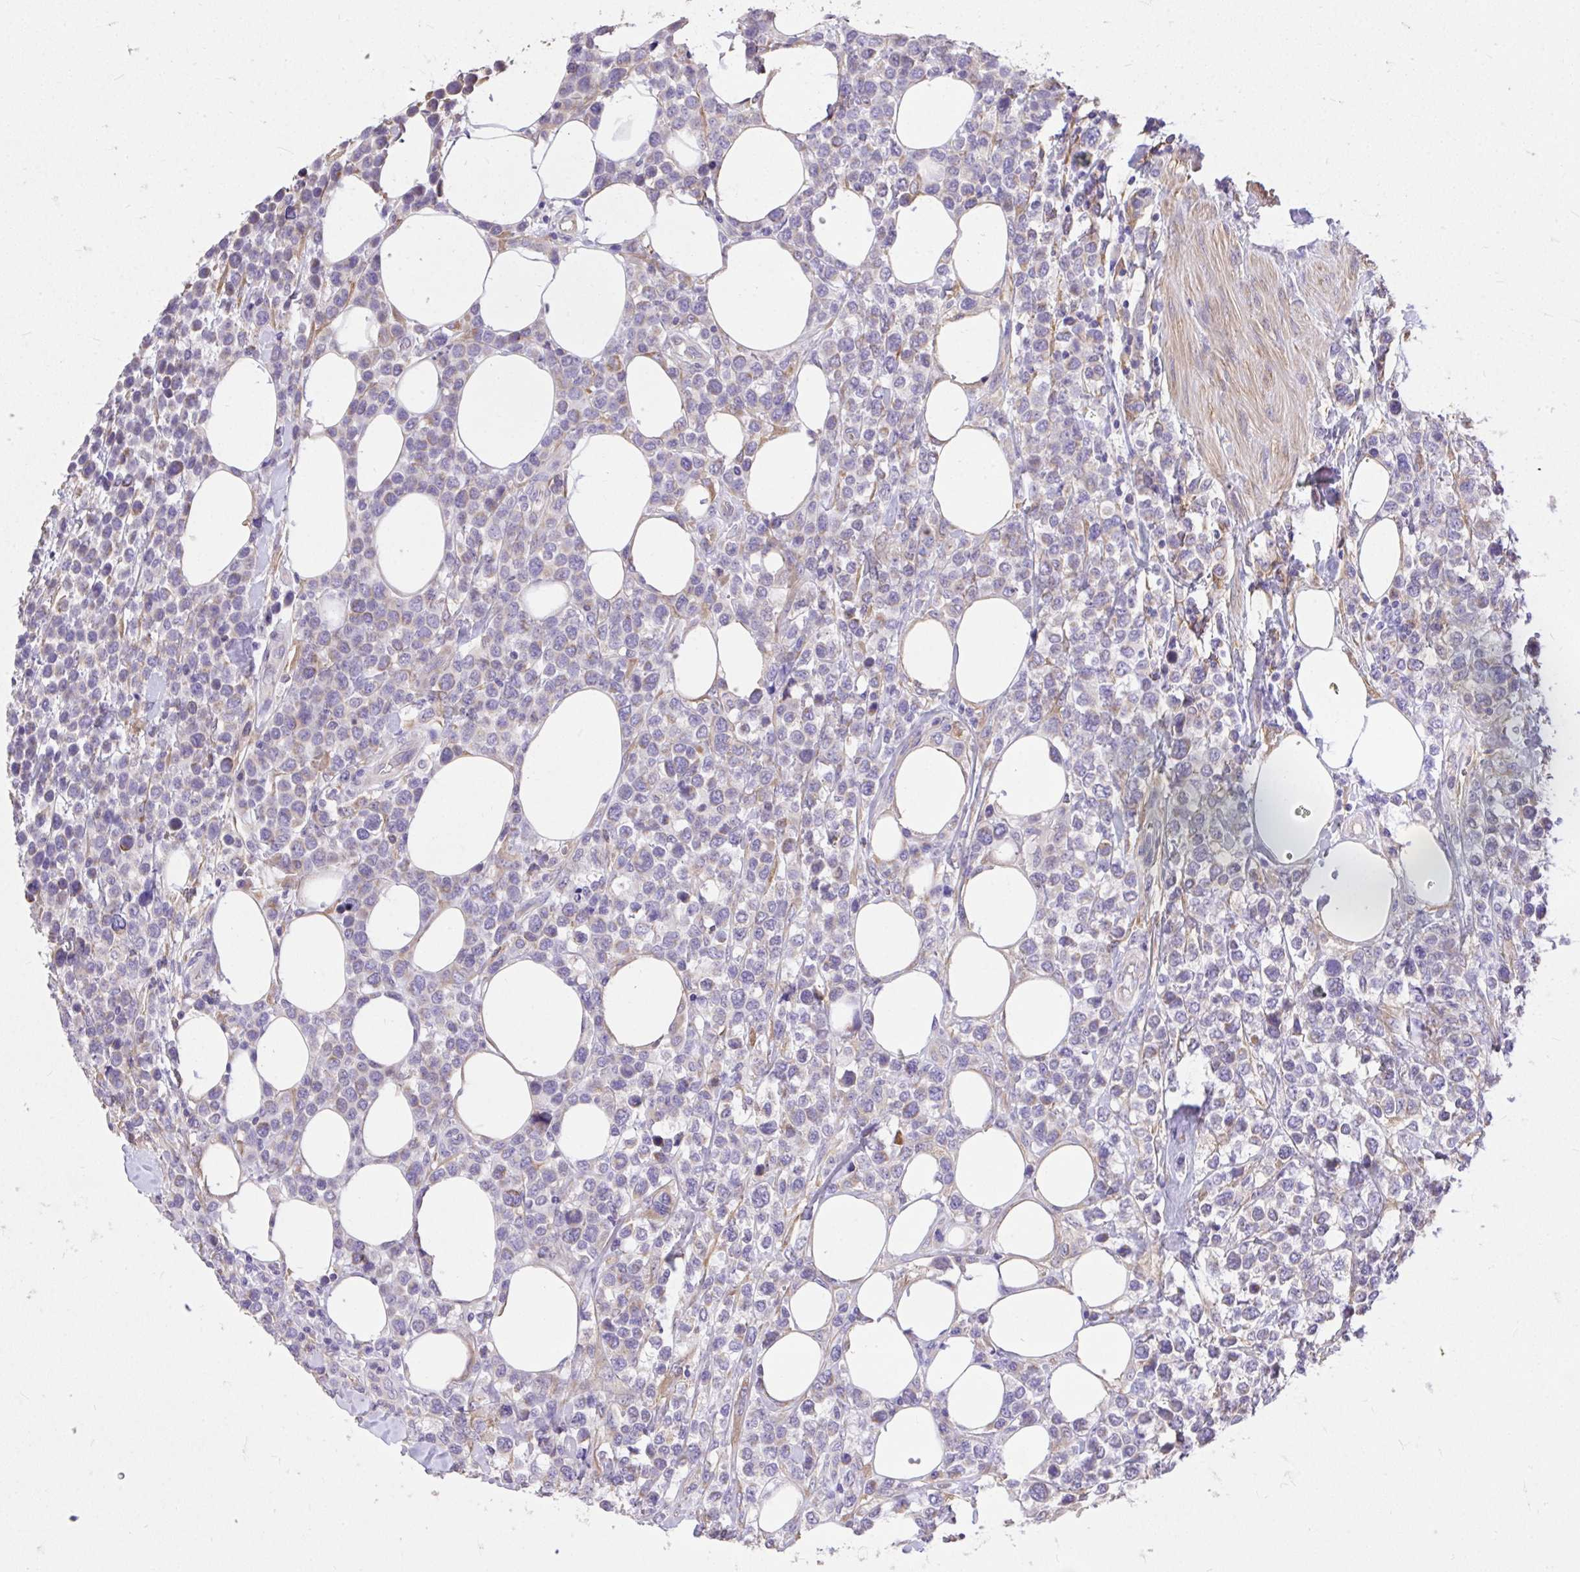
{"staining": {"intensity": "moderate", "quantity": "<25%", "location": "cytoplasmic/membranous"}, "tissue": "lymphoma", "cell_type": "Tumor cells", "image_type": "cancer", "snomed": [{"axis": "morphology", "description": "Malignant lymphoma, non-Hodgkin's type, High grade"}, {"axis": "topography", "description": "Soft tissue"}], "caption": "Lymphoma stained with a protein marker shows moderate staining in tumor cells.", "gene": "MPC2", "patient": {"sex": "female", "age": 56}}